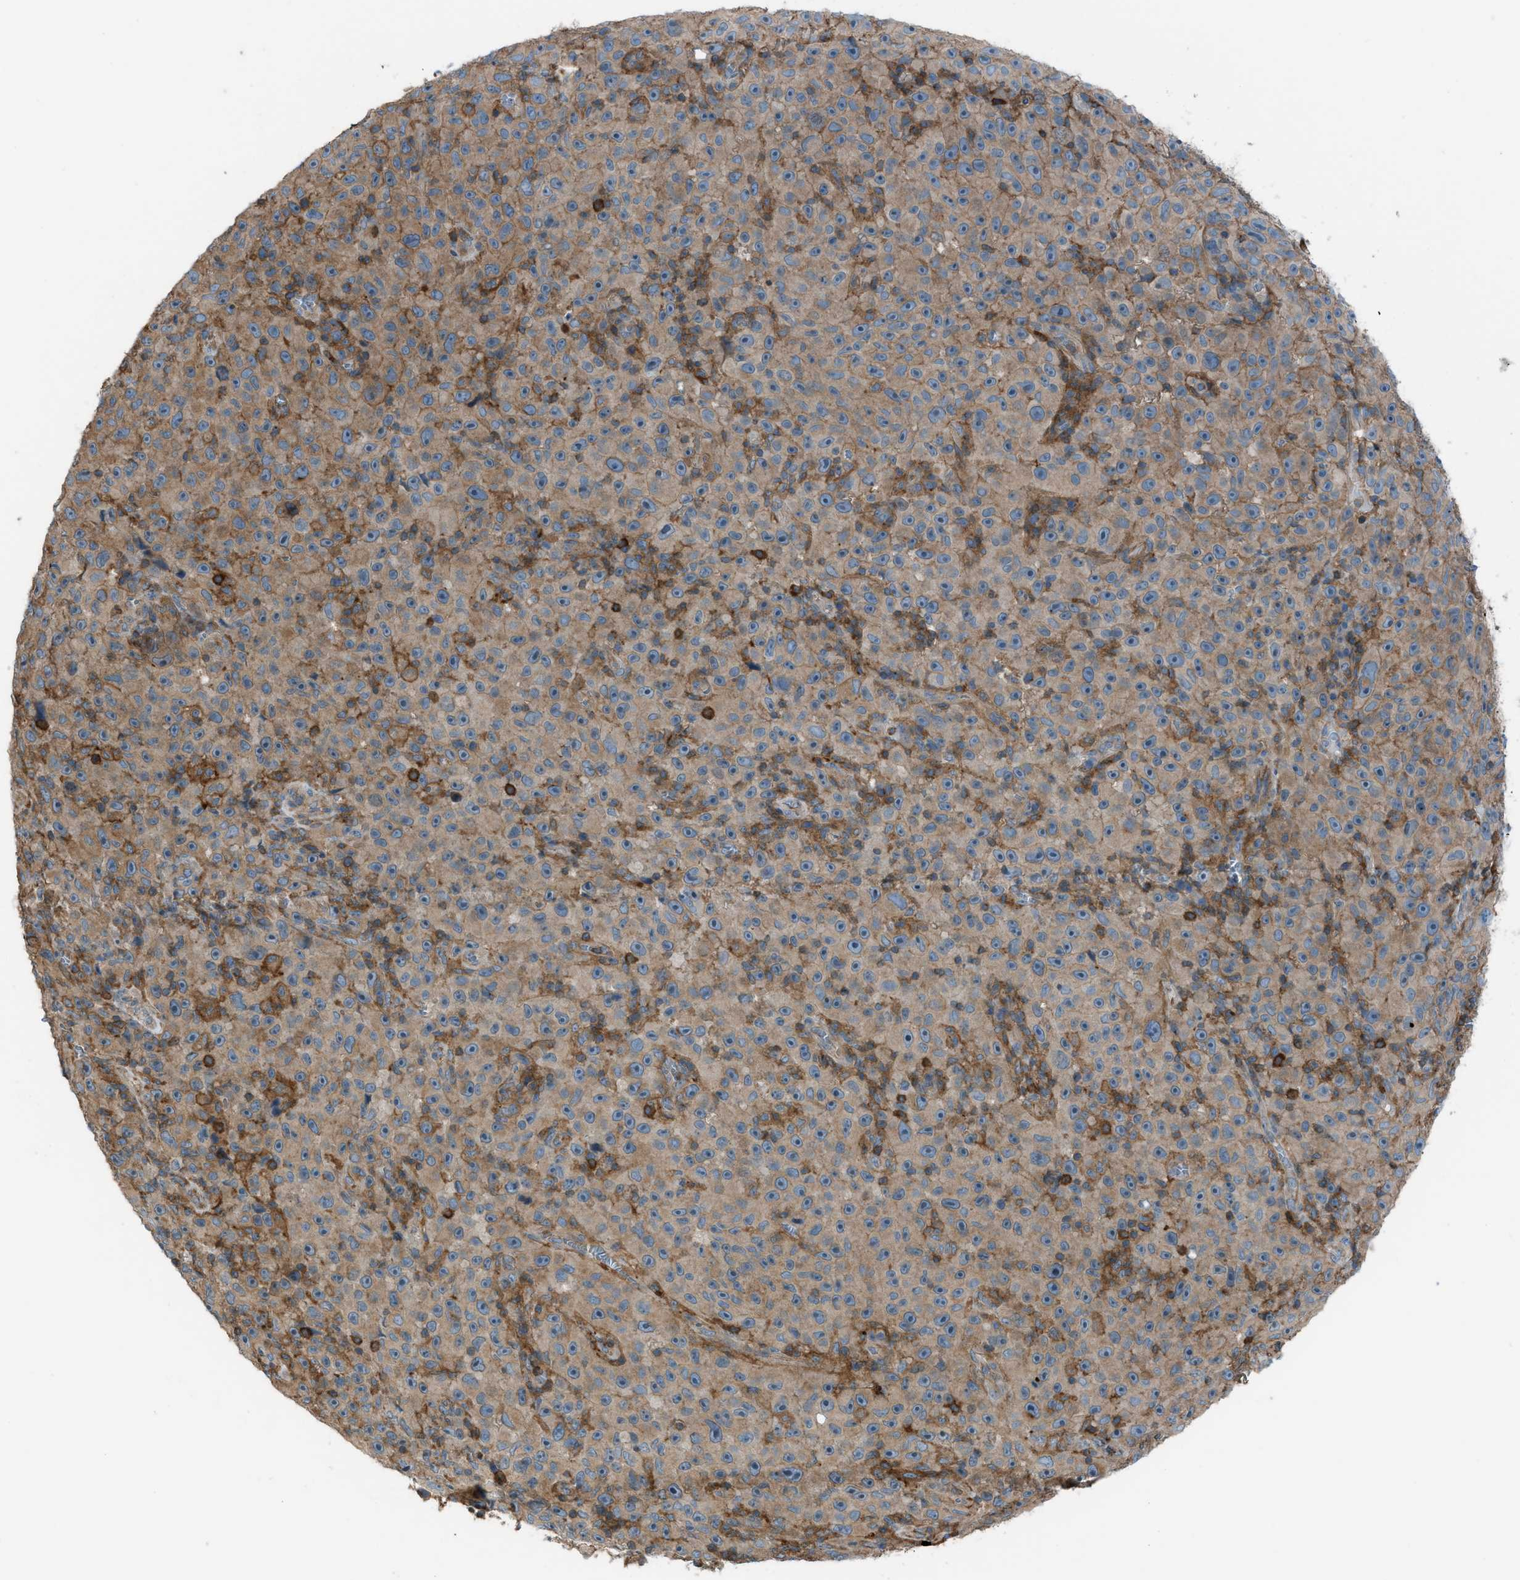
{"staining": {"intensity": "moderate", "quantity": ">75%", "location": "cytoplasmic/membranous"}, "tissue": "melanoma", "cell_type": "Tumor cells", "image_type": "cancer", "snomed": [{"axis": "morphology", "description": "Malignant melanoma, NOS"}, {"axis": "topography", "description": "Skin"}], "caption": "Brown immunohistochemical staining in human melanoma reveals moderate cytoplasmic/membranous positivity in approximately >75% of tumor cells. (IHC, brightfield microscopy, high magnification).", "gene": "DYRK1A", "patient": {"sex": "female", "age": 82}}